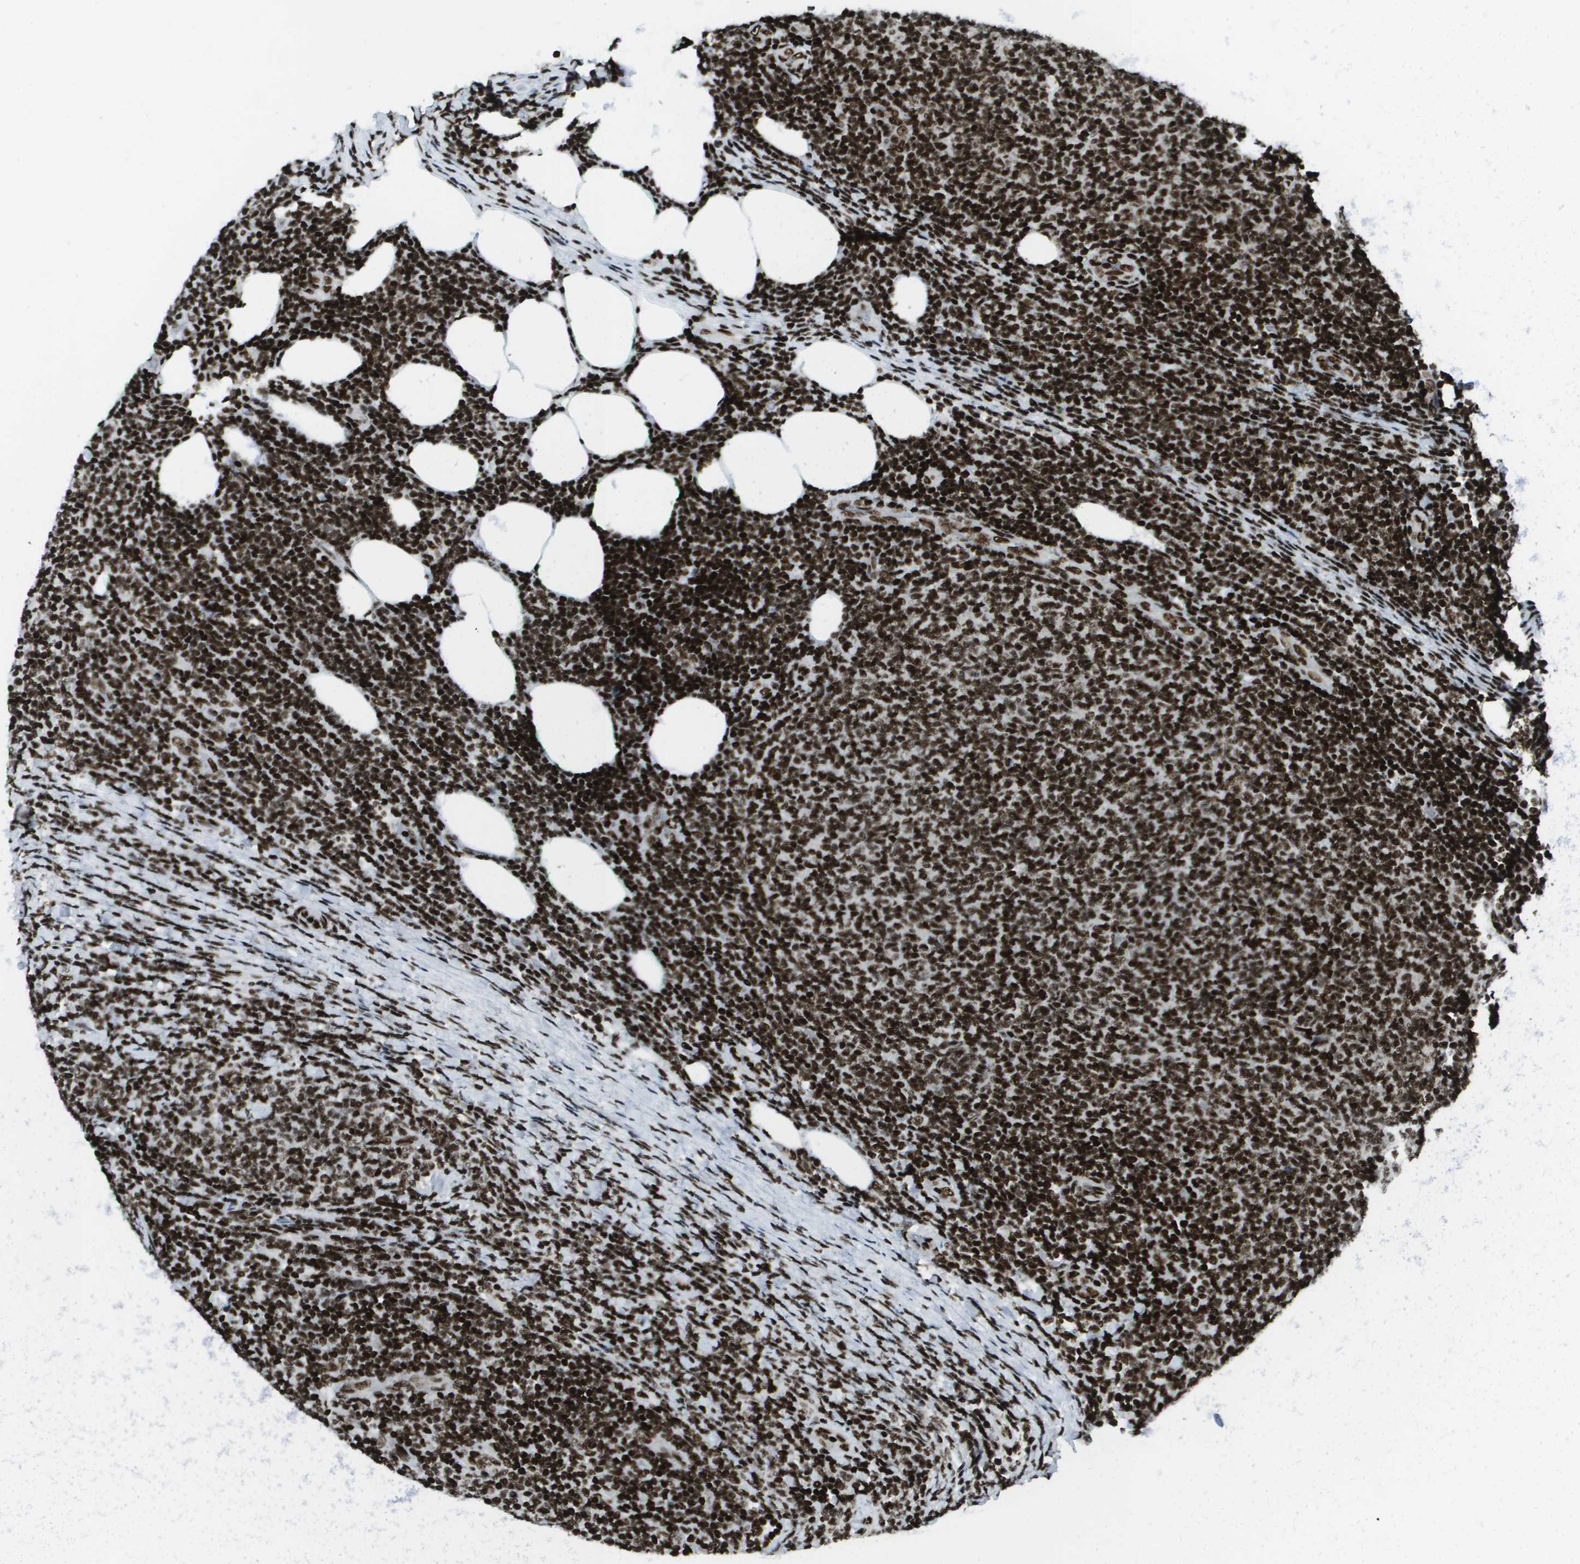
{"staining": {"intensity": "strong", "quantity": ">75%", "location": "nuclear"}, "tissue": "lymphoma", "cell_type": "Tumor cells", "image_type": "cancer", "snomed": [{"axis": "morphology", "description": "Malignant lymphoma, non-Hodgkin's type, Low grade"}, {"axis": "topography", "description": "Lymph node"}], "caption": "Brown immunohistochemical staining in low-grade malignant lymphoma, non-Hodgkin's type shows strong nuclear positivity in approximately >75% of tumor cells.", "gene": "GLYR1", "patient": {"sex": "male", "age": 66}}